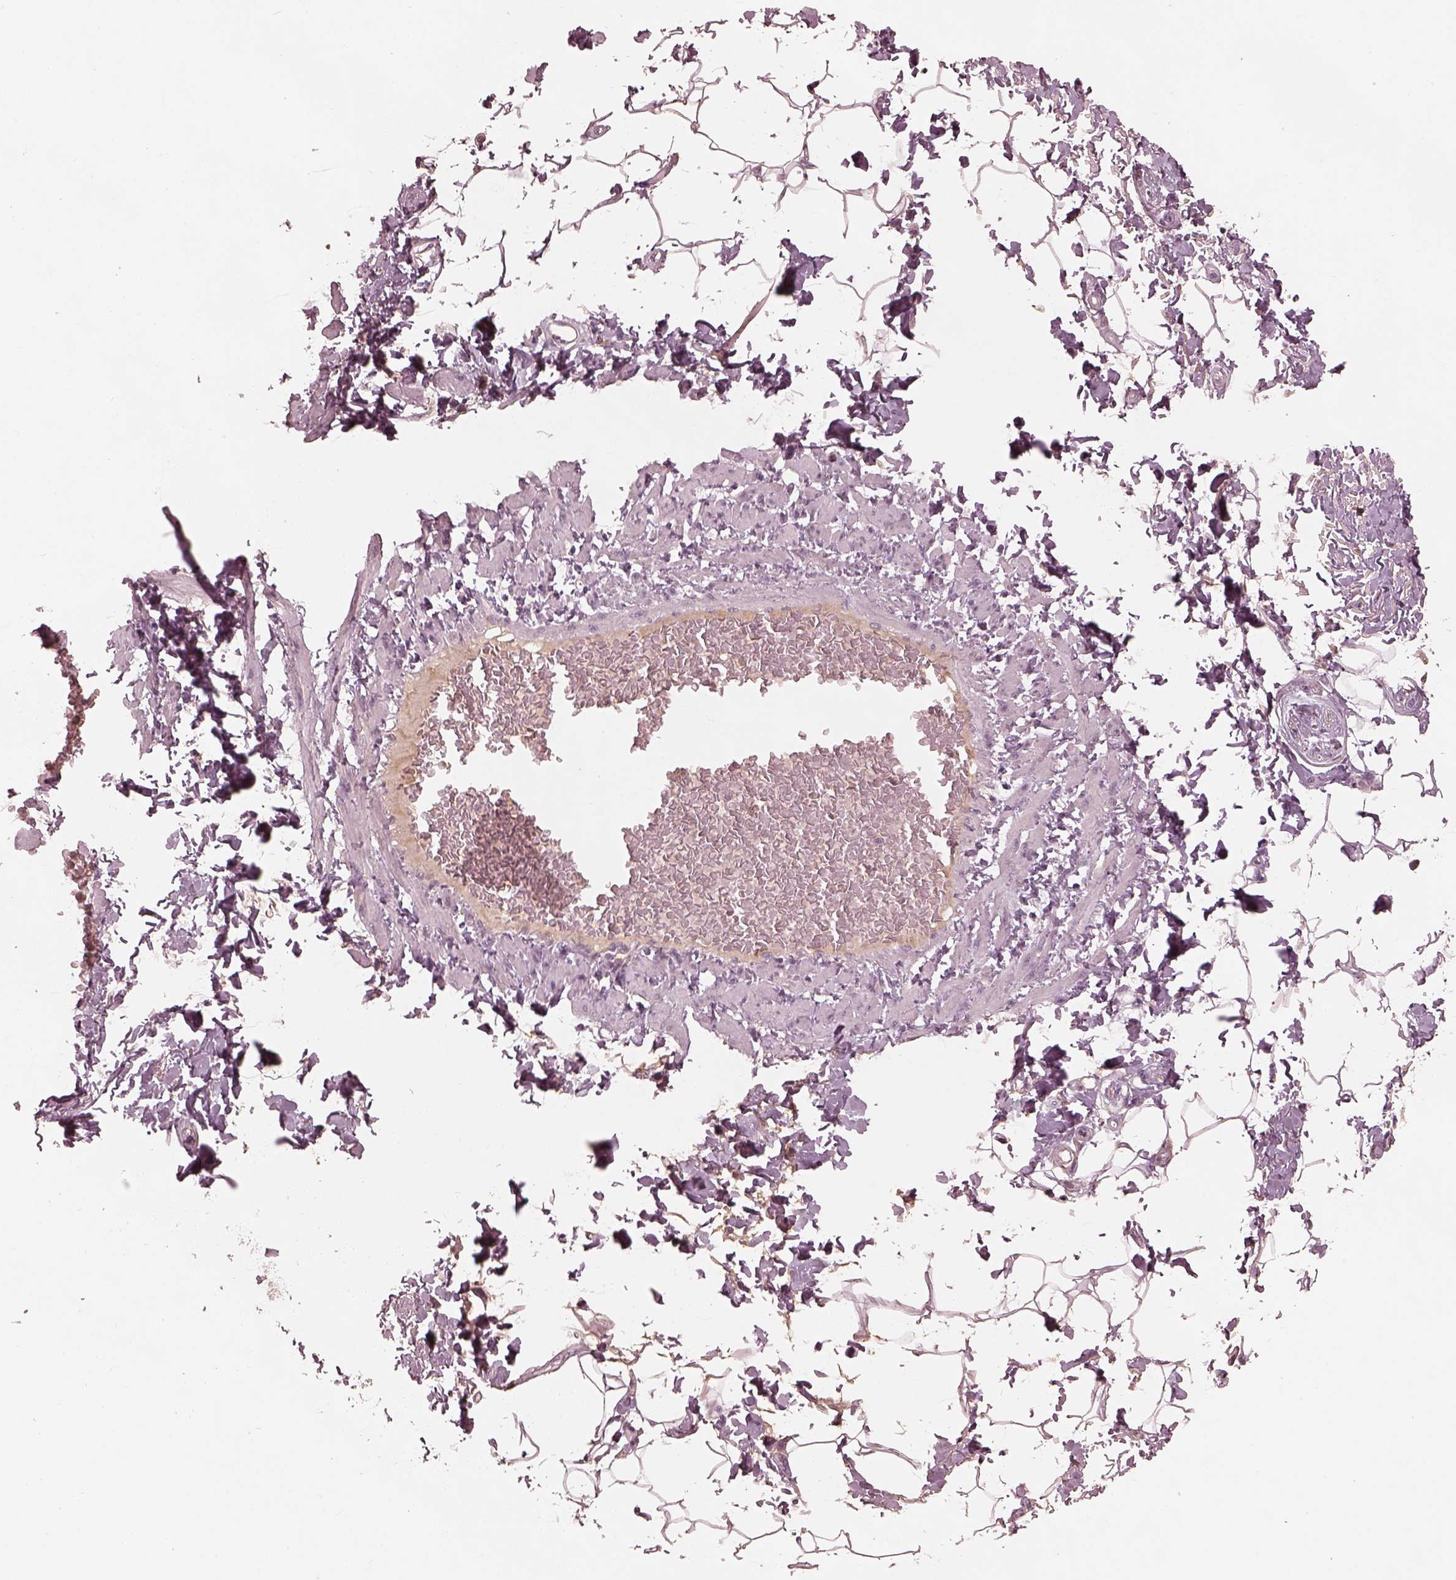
{"staining": {"intensity": "negative", "quantity": "none", "location": "none"}, "tissue": "adipose tissue", "cell_type": "Adipocytes", "image_type": "normal", "snomed": [{"axis": "morphology", "description": "Normal tissue, NOS"}, {"axis": "topography", "description": "Peripheral nerve tissue"}], "caption": "IHC micrograph of benign adipose tissue: human adipose tissue stained with DAB (3,3'-diaminobenzidine) shows no significant protein expression in adipocytes. (Brightfield microscopy of DAB (3,3'-diaminobenzidine) immunohistochemistry at high magnification).", "gene": "CALR3", "patient": {"sex": "male", "age": 51}}